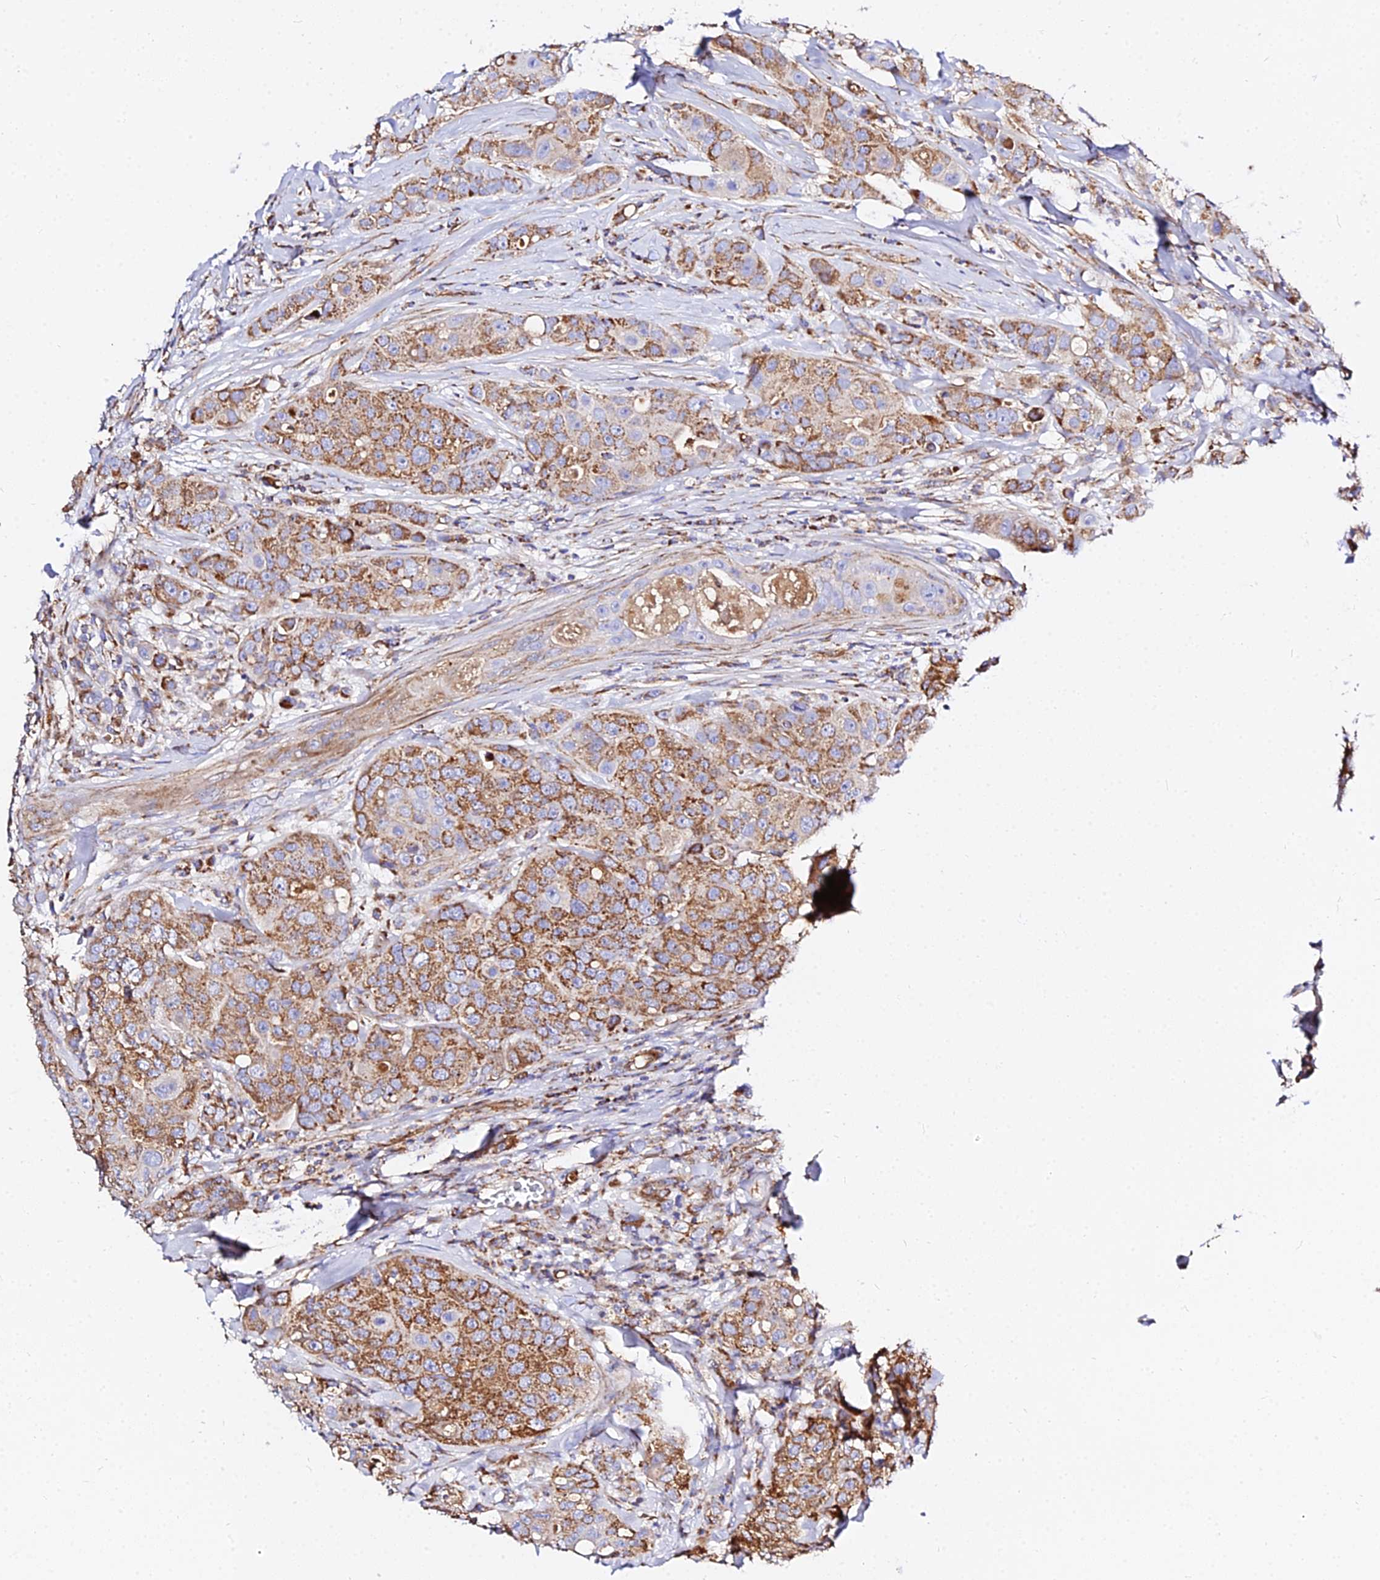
{"staining": {"intensity": "strong", "quantity": ">75%", "location": "cytoplasmic/membranous"}, "tissue": "breast cancer", "cell_type": "Tumor cells", "image_type": "cancer", "snomed": [{"axis": "morphology", "description": "Duct carcinoma"}, {"axis": "topography", "description": "Breast"}], "caption": "Immunohistochemistry (IHC) micrograph of breast cancer (invasive ductal carcinoma) stained for a protein (brown), which shows high levels of strong cytoplasmic/membranous expression in about >75% of tumor cells.", "gene": "ZNF573", "patient": {"sex": "female", "age": 43}}